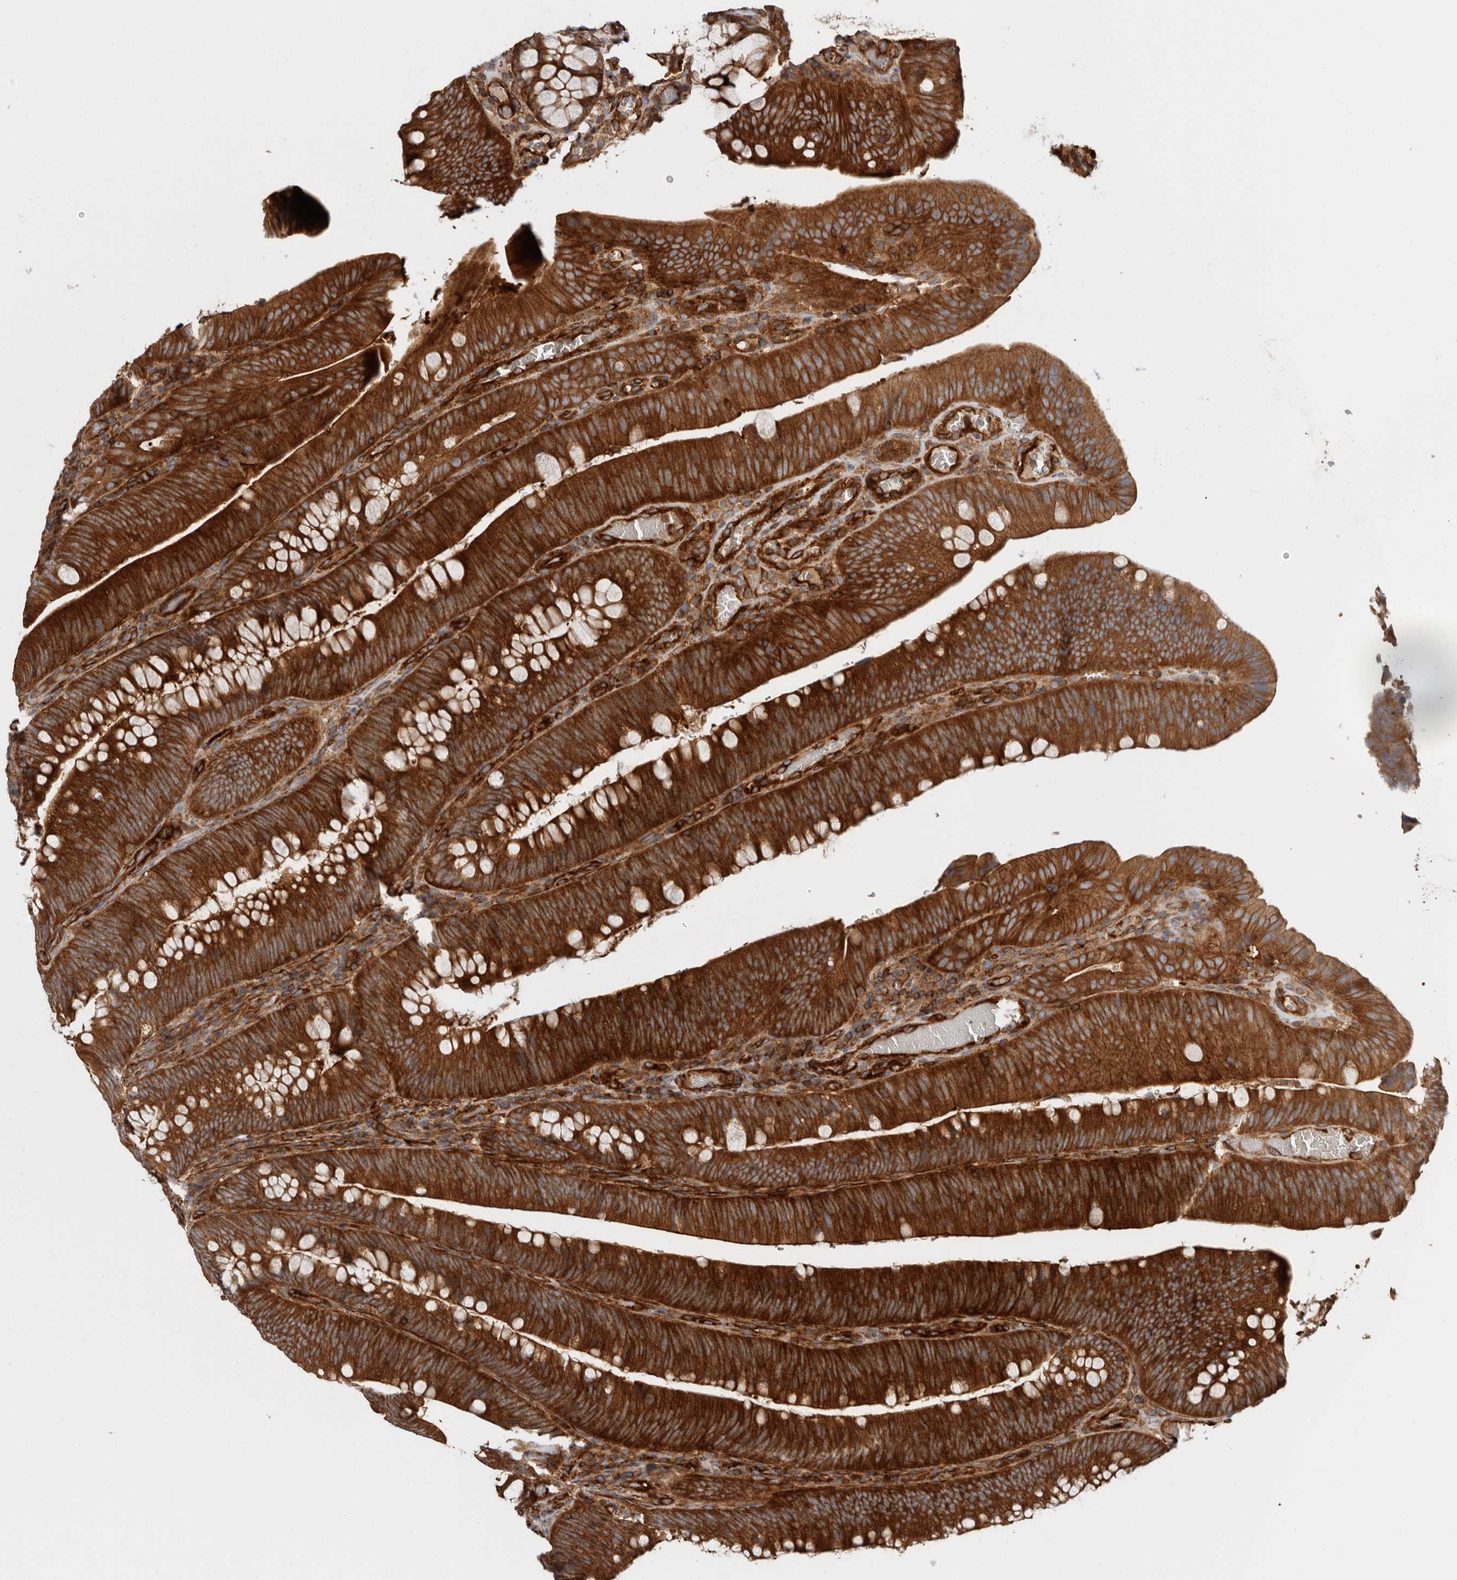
{"staining": {"intensity": "strong", "quantity": ">75%", "location": "cytoplasmic/membranous"}, "tissue": "colorectal cancer", "cell_type": "Tumor cells", "image_type": "cancer", "snomed": [{"axis": "morphology", "description": "Normal tissue, NOS"}, {"axis": "topography", "description": "Colon"}], "caption": "The micrograph exhibits staining of colorectal cancer, revealing strong cytoplasmic/membranous protein positivity (brown color) within tumor cells.", "gene": "TMC7", "patient": {"sex": "female", "age": 82}}